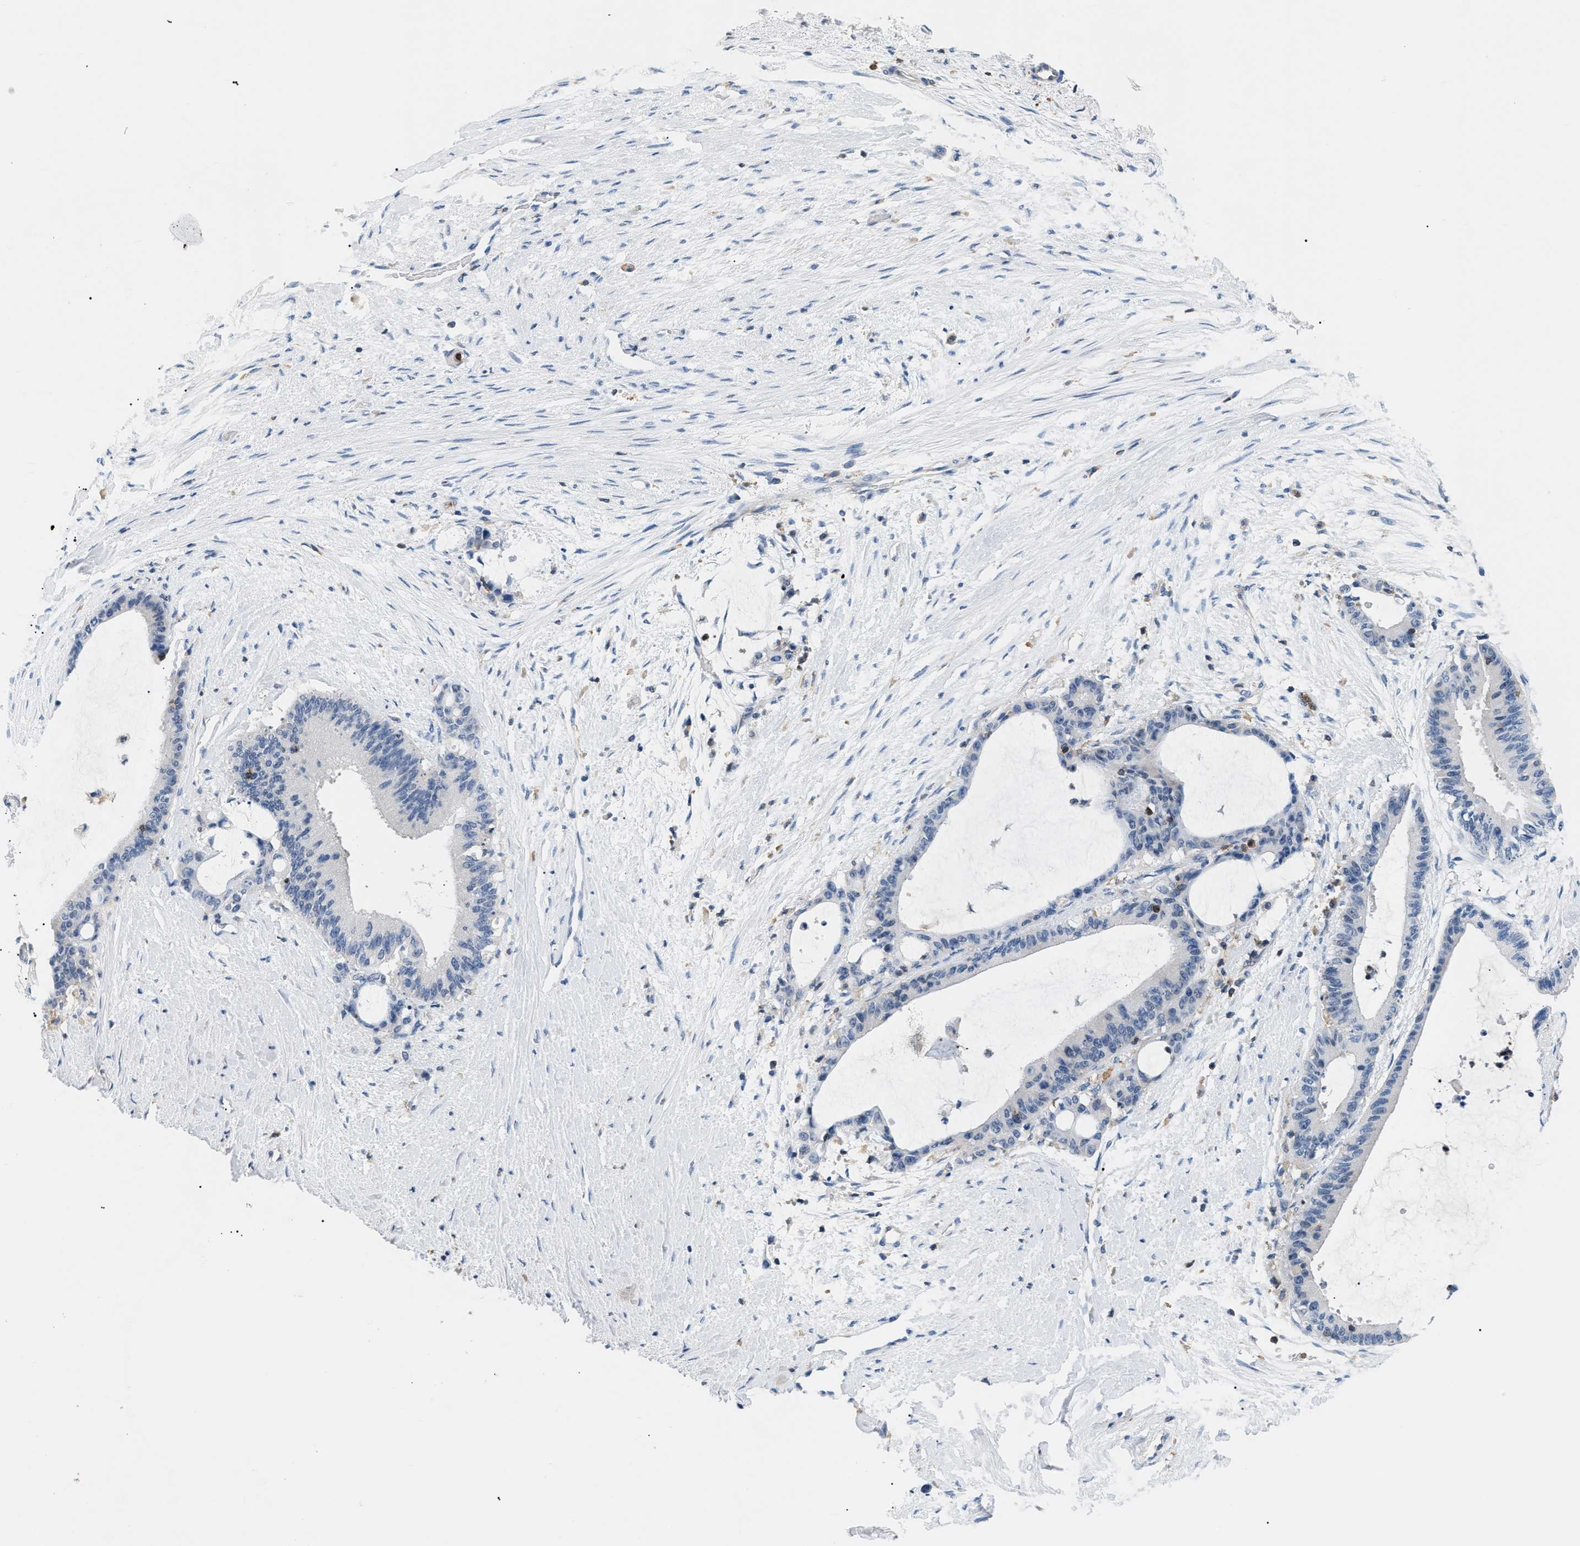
{"staining": {"intensity": "negative", "quantity": "none", "location": "none"}, "tissue": "liver cancer", "cell_type": "Tumor cells", "image_type": "cancer", "snomed": [{"axis": "morphology", "description": "Cholangiocarcinoma"}, {"axis": "topography", "description": "Liver"}], "caption": "Histopathology image shows no protein positivity in tumor cells of cholangiocarcinoma (liver) tissue.", "gene": "INPP5D", "patient": {"sex": "female", "age": 73}}